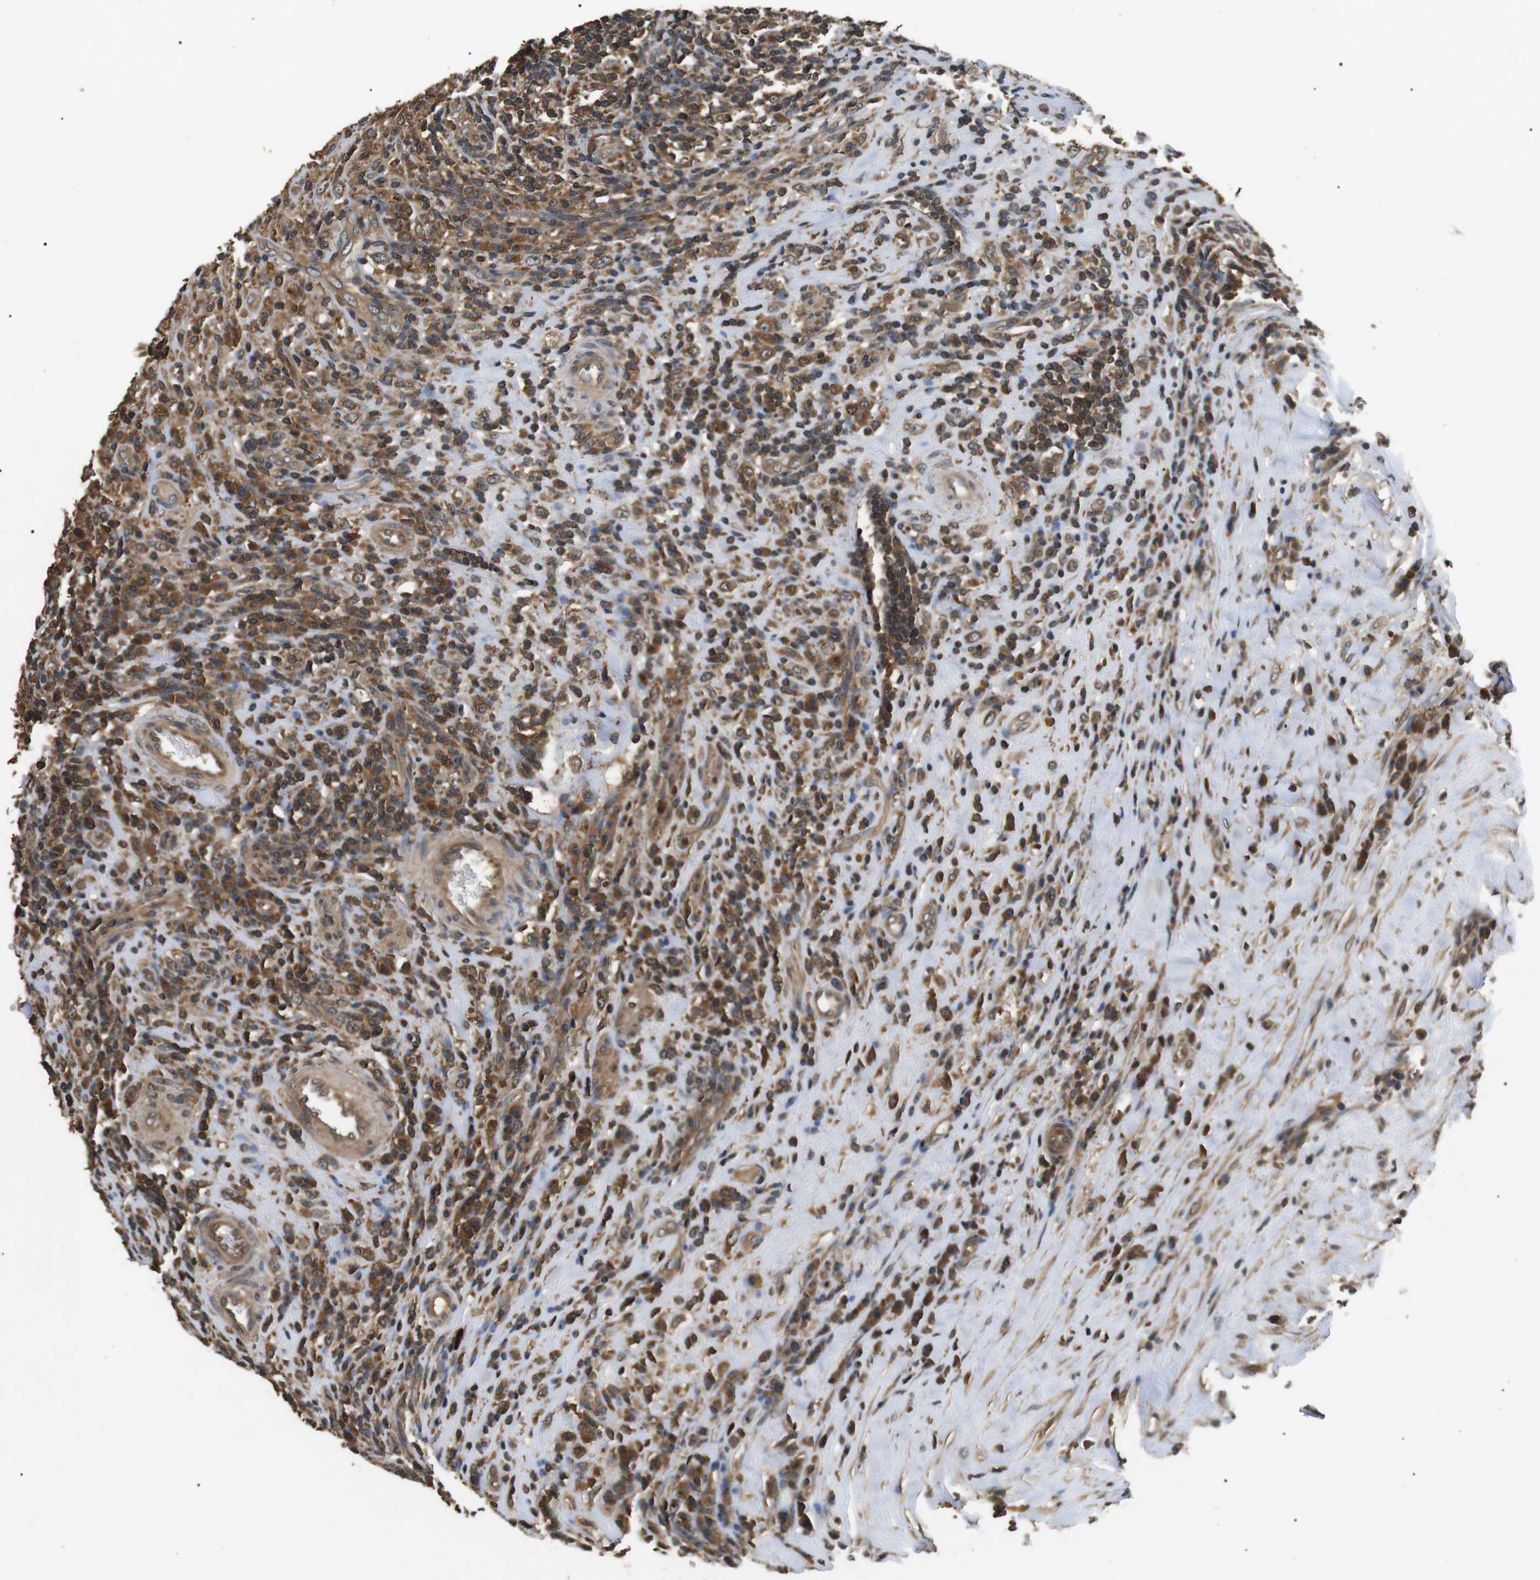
{"staining": {"intensity": "strong", "quantity": ">75%", "location": "cytoplasmic/membranous"}, "tissue": "testis cancer", "cell_type": "Tumor cells", "image_type": "cancer", "snomed": [{"axis": "morphology", "description": "Necrosis, NOS"}, {"axis": "morphology", "description": "Carcinoma, Embryonal, NOS"}, {"axis": "topography", "description": "Testis"}], "caption": "Immunohistochemical staining of testis embryonal carcinoma displays strong cytoplasmic/membranous protein positivity in about >75% of tumor cells. The staining was performed using DAB to visualize the protein expression in brown, while the nuclei were stained in blue with hematoxylin (Magnification: 20x).", "gene": "TBC1D15", "patient": {"sex": "male", "age": 19}}